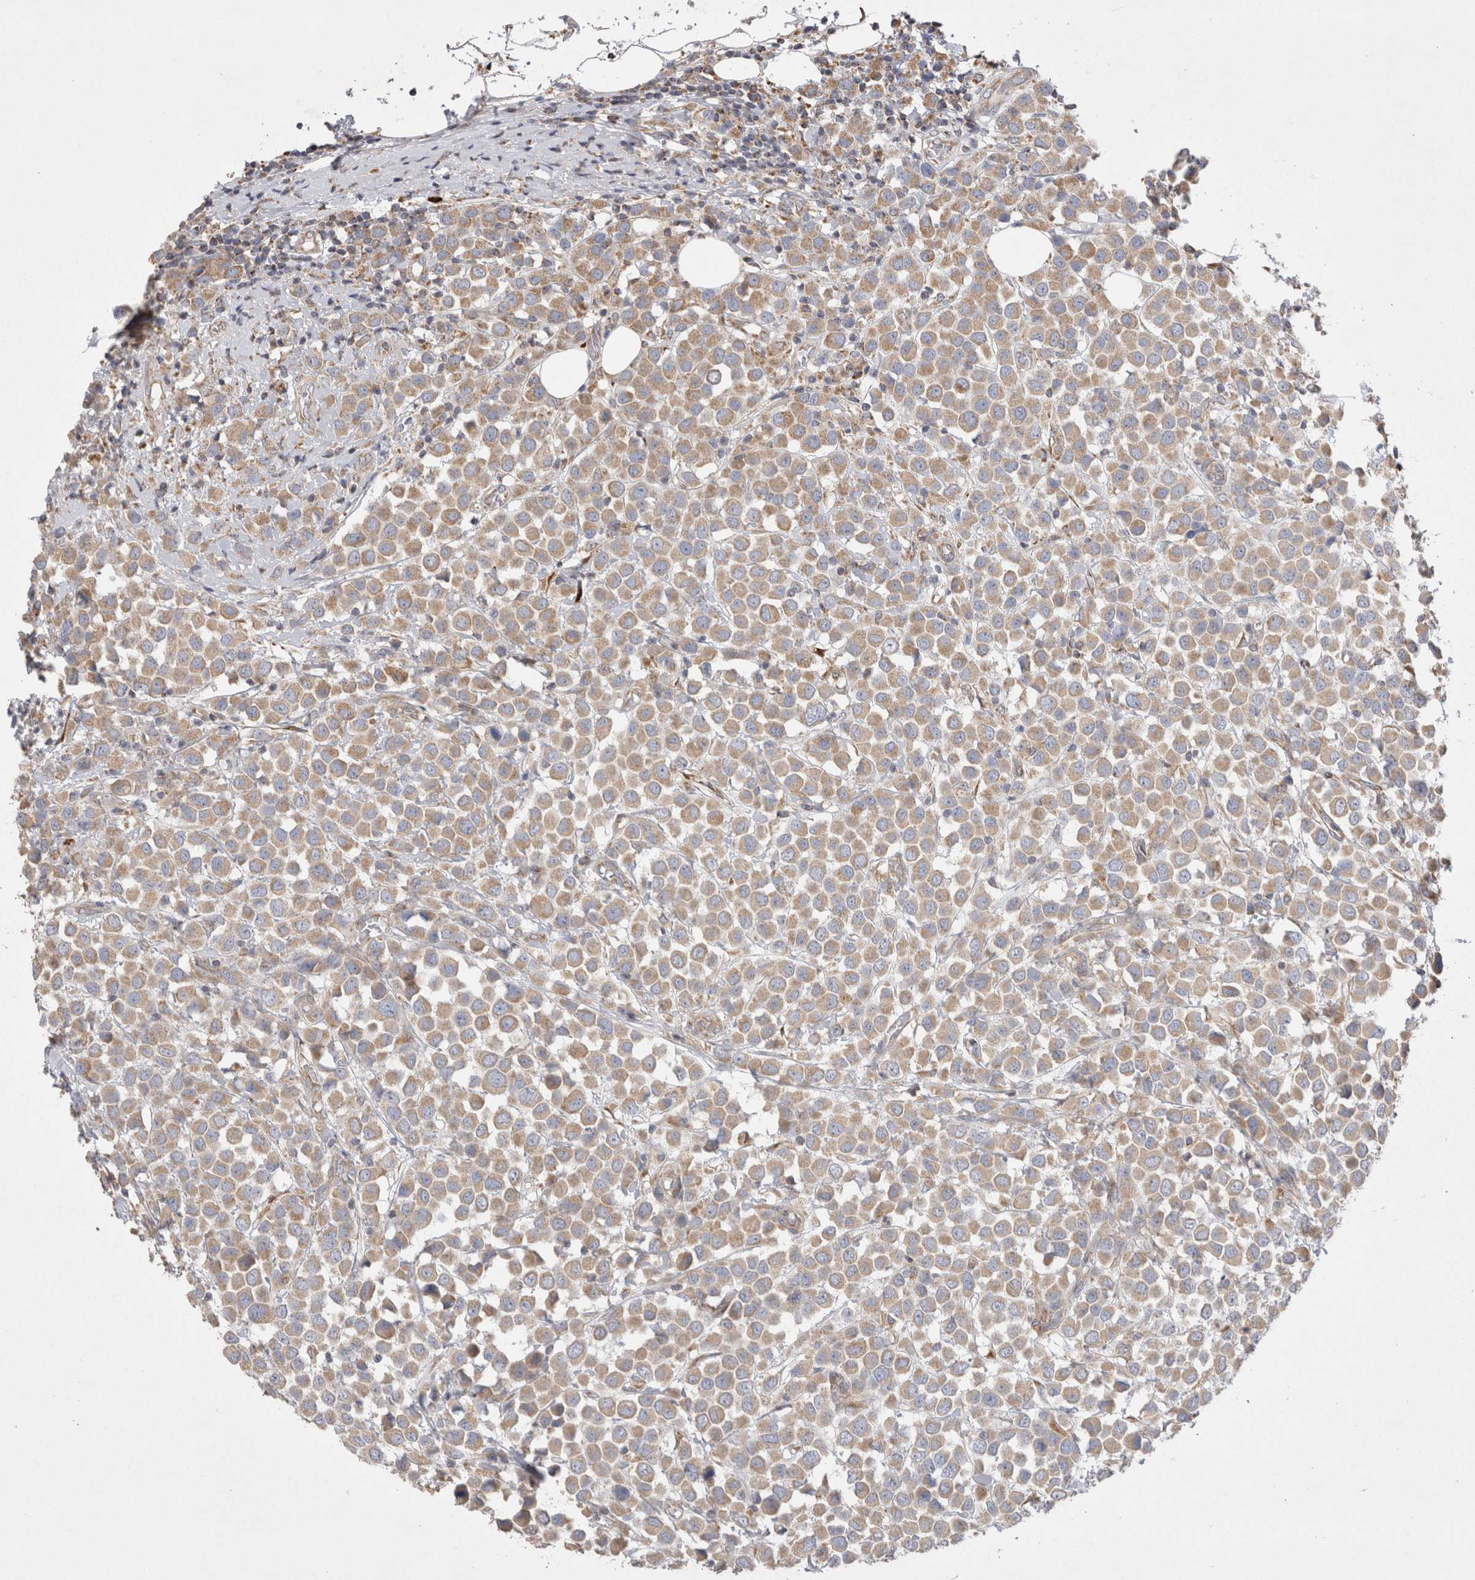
{"staining": {"intensity": "weak", "quantity": ">75%", "location": "cytoplasmic/membranous"}, "tissue": "breast cancer", "cell_type": "Tumor cells", "image_type": "cancer", "snomed": [{"axis": "morphology", "description": "Duct carcinoma"}, {"axis": "topography", "description": "Breast"}], "caption": "An image of human invasive ductal carcinoma (breast) stained for a protein demonstrates weak cytoplasmic/membranous brown staining in tumor cells.", "gene": "TBC1D16", "patient": {"sex": "female", "age": 61}}